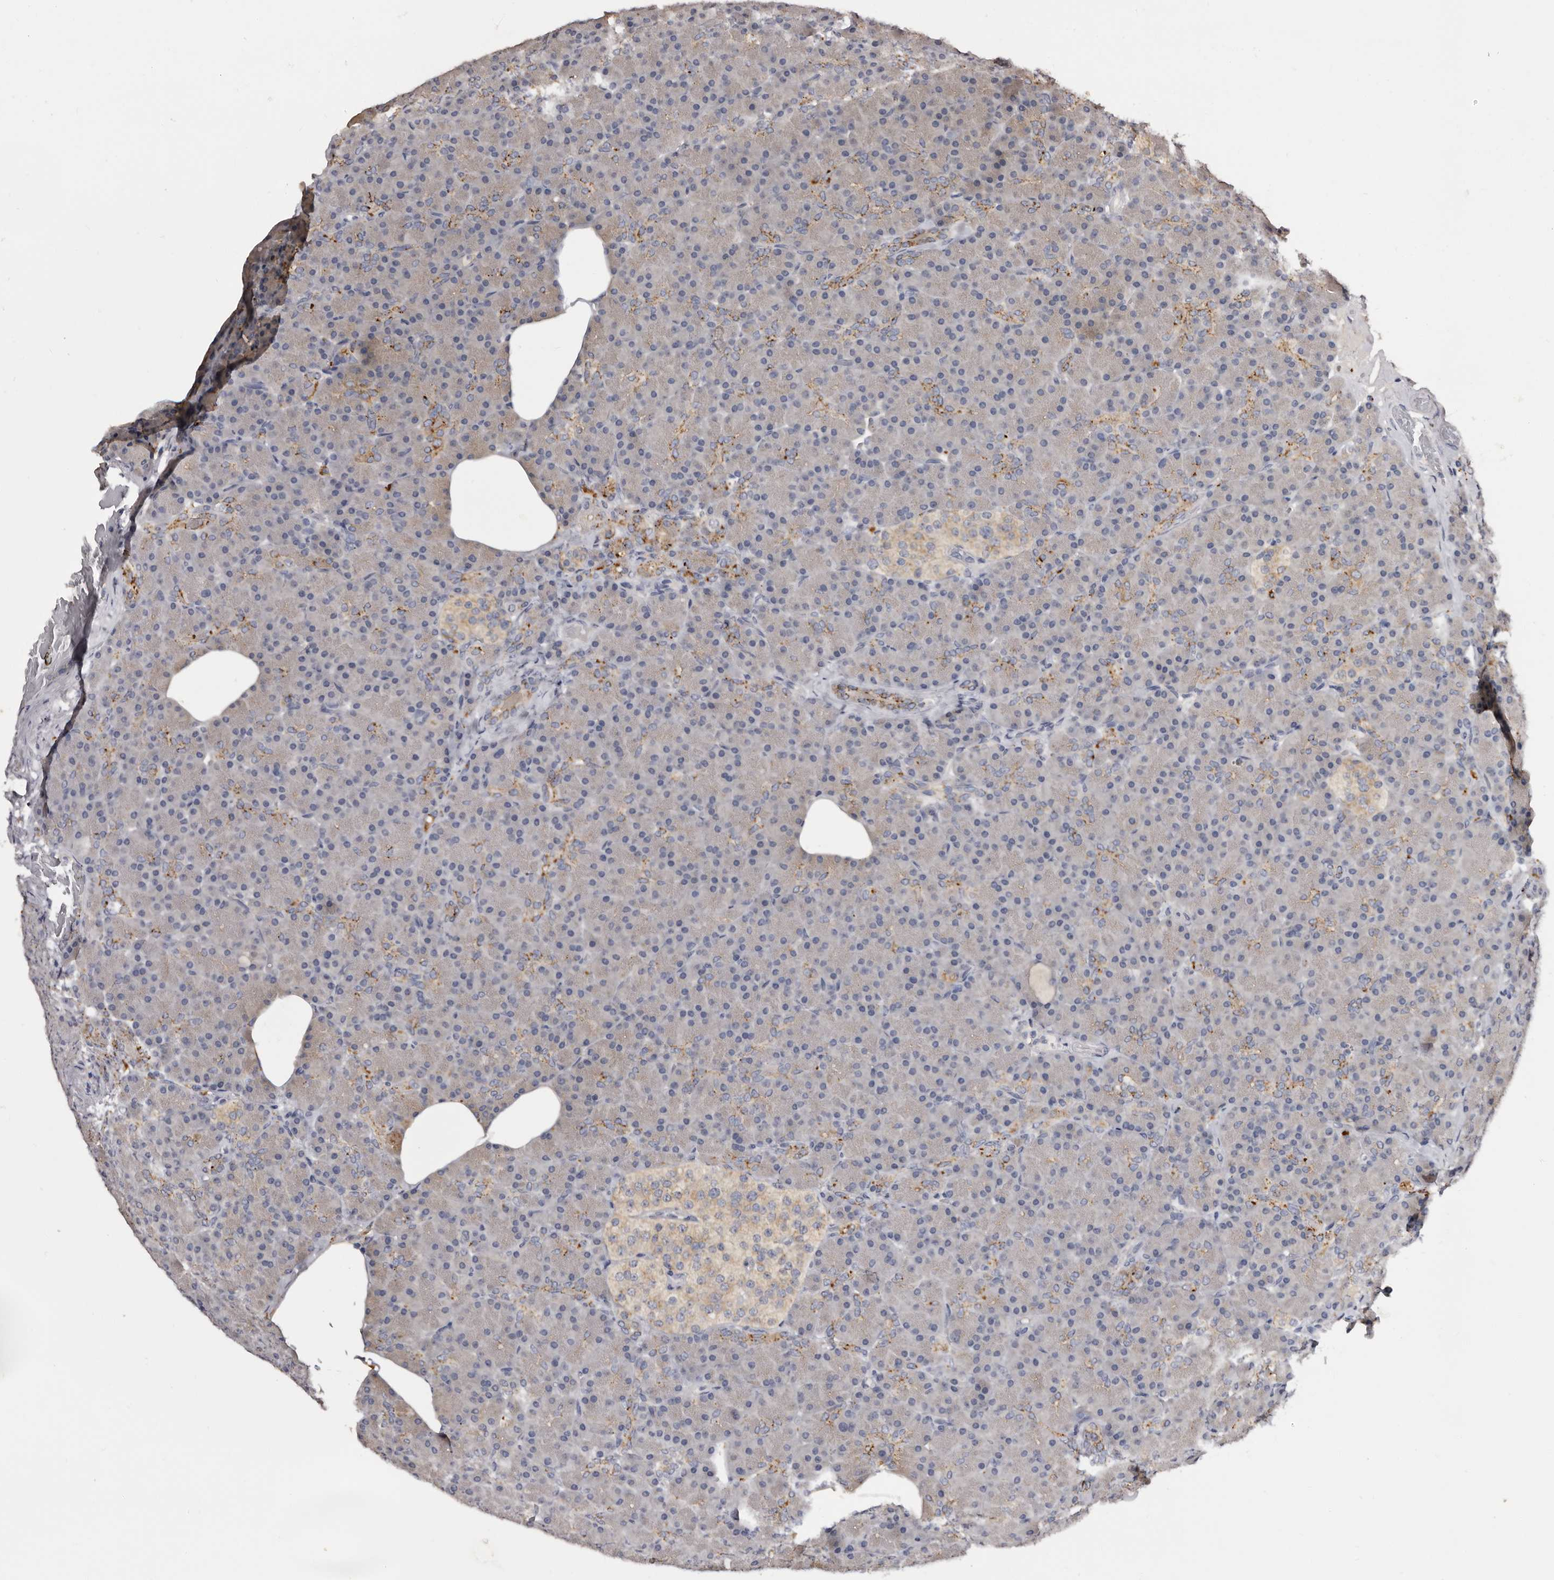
{"staining": {"intensity": "moderate", "quantity": "25%-75%", "location": "cytoplasmic/membranous"}, "tissue": "pancreas", "cell_type": "Exocrine glandular cells", "image_type": "normal", "snomed": [{"axis": "morphology", "description": "Normal tissue, NOS"}, {"axis": "topography", "description": "Pancreas"}], "caption": "Immunohistochemistry (IHC) of normal human pancreas reveals medium levels of moderate cytoplasmic/membranous positivity in approximately 25%-75% of exocrine glandular cells.", "gene": "DAP", "patient": {"sex": "female", "age": 43}}